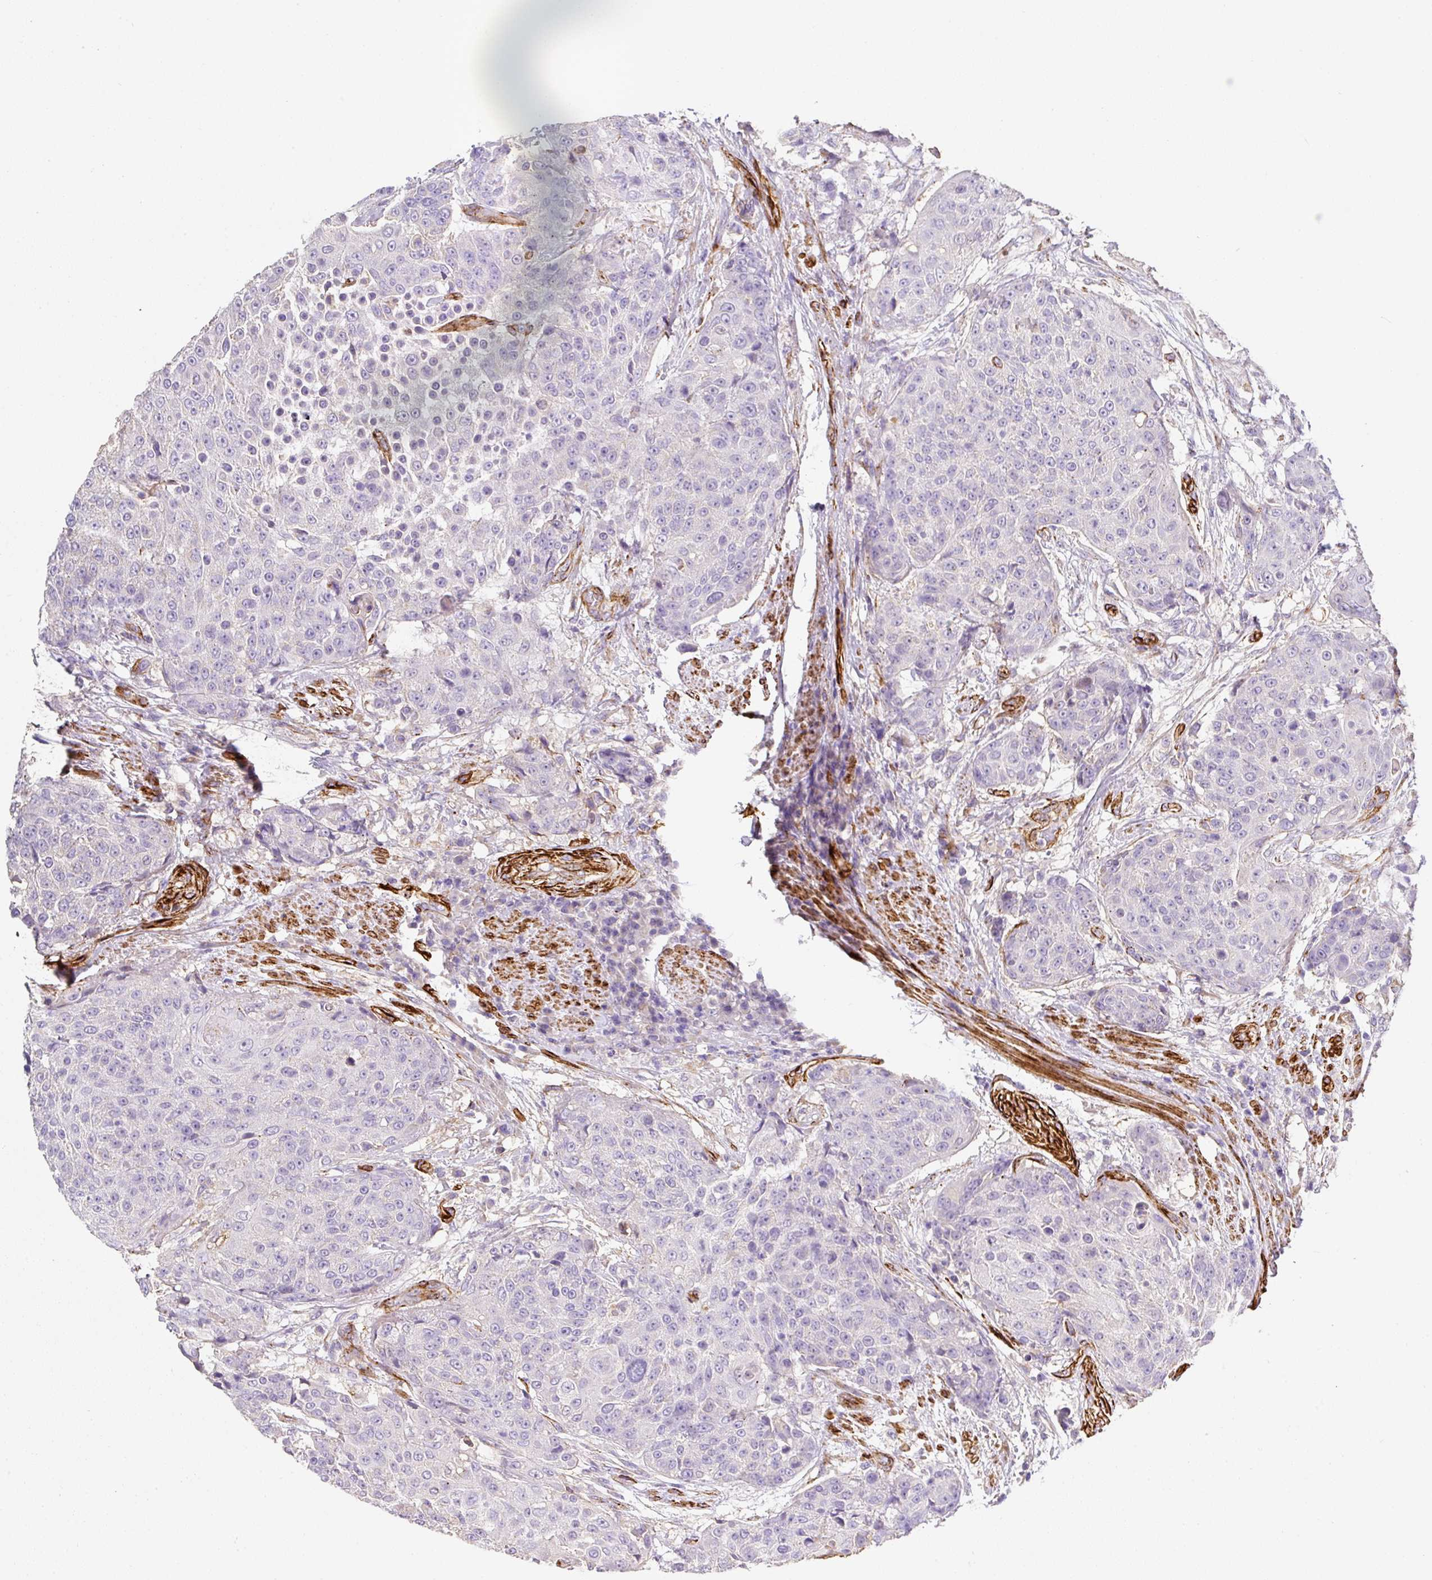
{"staining": {"intensity": "negative", "quantity": "none", "location": "none"}, "tissue": "urothelial cancer", "cell_type": "Tumor cells", "image_type": "cancer", "snomed": [{"axis": "morphology", "description": "Urothelial carcinoma, High grade"}, {"axis": "topography", "description": "Urinary bladder"}], "caption": "Protein analysis of high-grade urothelial carcinoma displays no significant expression in tumor cells. (Stains: DAB (3,3'-diaminobenzidine) IHC with hematoxylin counter stain, Microscopy: brightfield microscopy at high magnification).", "gene": "SLC25A17", "patient": {"sex": "female", "age": 63}}